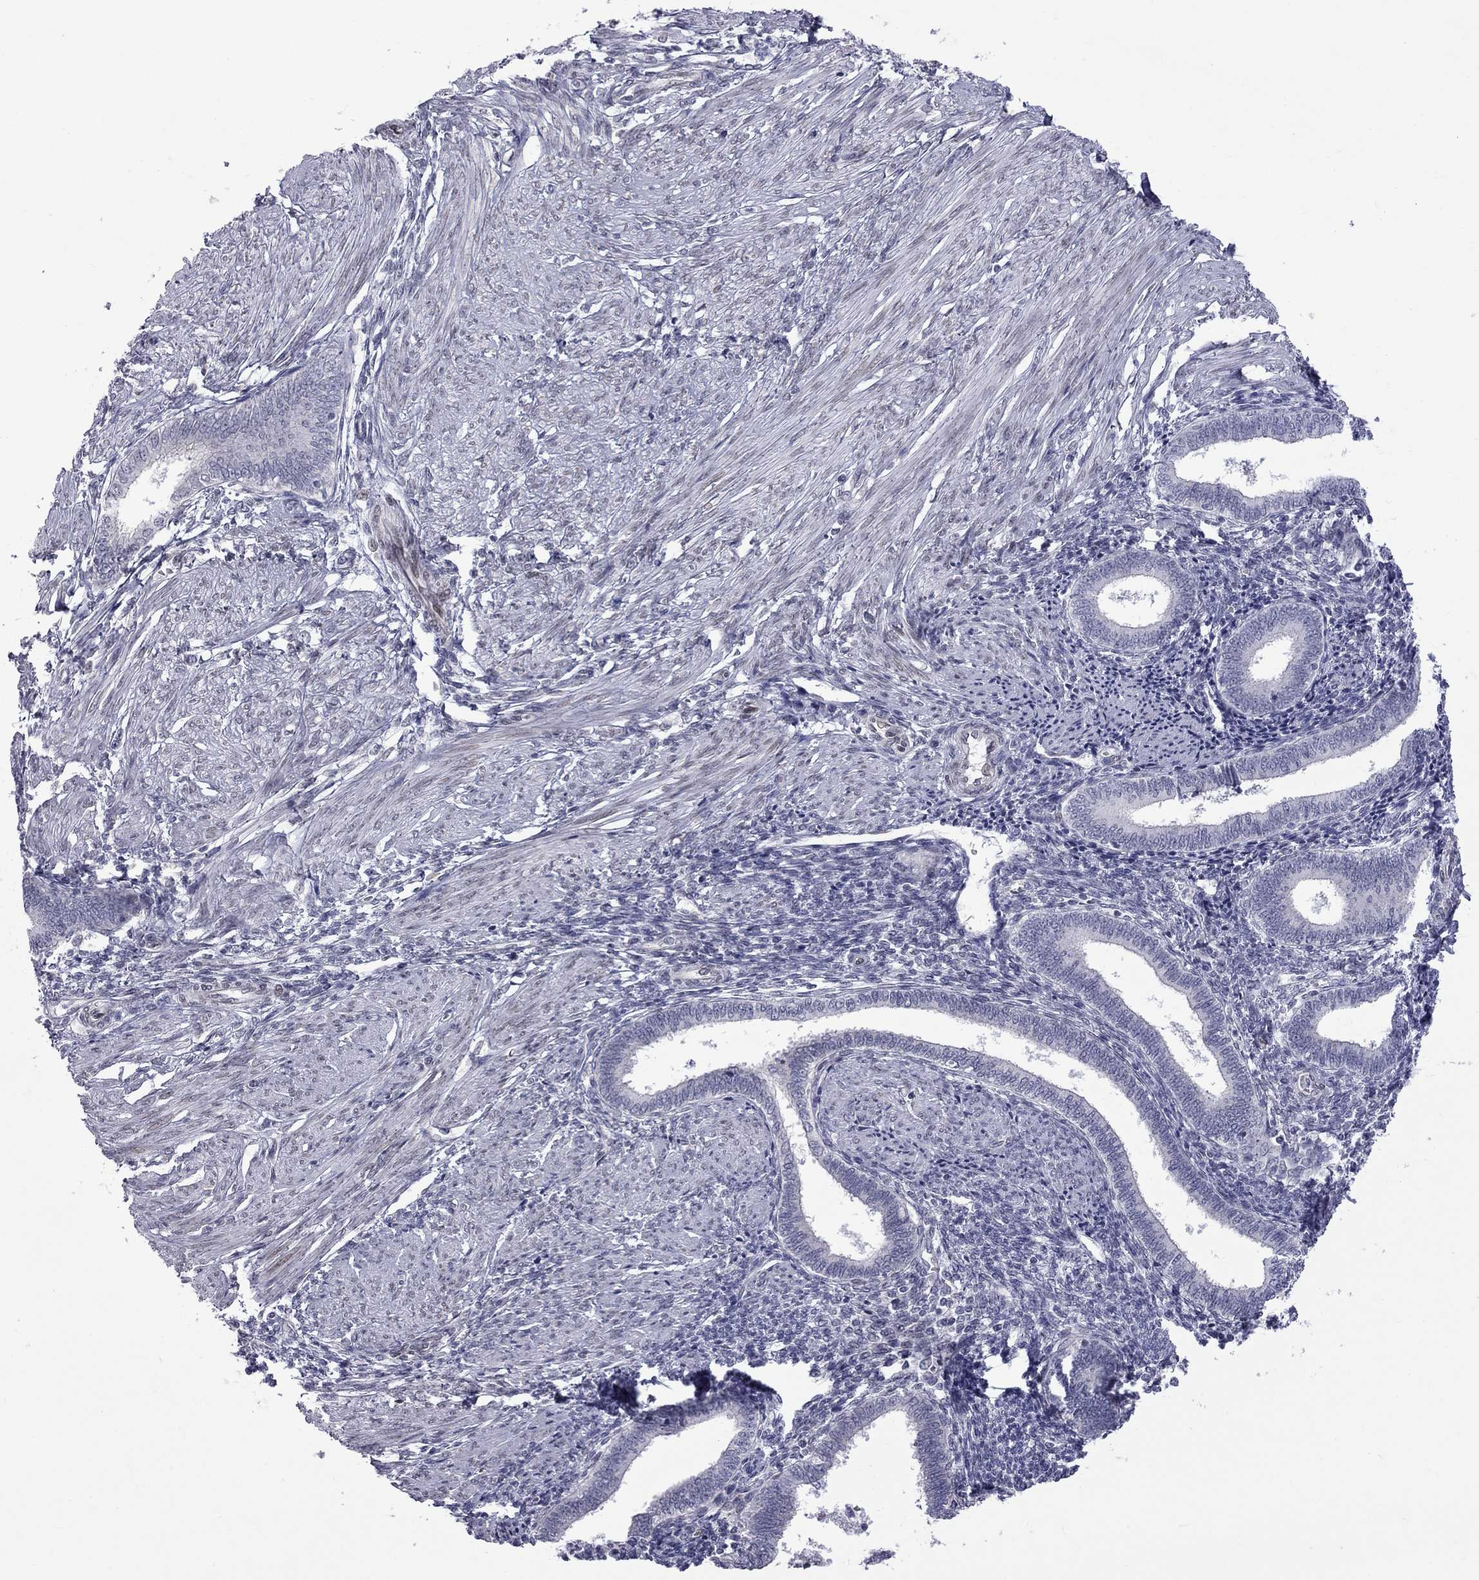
{"staining": {"intensity": "negative", "quantity": "none", "location": "none"}, "tissue": "endometrium", "cell_type": "Cells in endometrial stroma", "image_type": "normal", "snomed": [{"axis": "morphology", "description": "Normal tissue, NOS"}, {"axis": "topography", "description": "Endometrium"}], "caption": "Unremarkable endometrium was stained to show a protein in brown. There is no significant positivity in cells in endometrial stroma. The staining was performed using DAB (3,3'-diaminobenzidine) to visualize the protein expression in brown, while the nuclei were stained in blue with hematoxylin (Magnification: 20x).", "gene": "CLTCL1", "patient": {"sex": "female", "age": 42}}